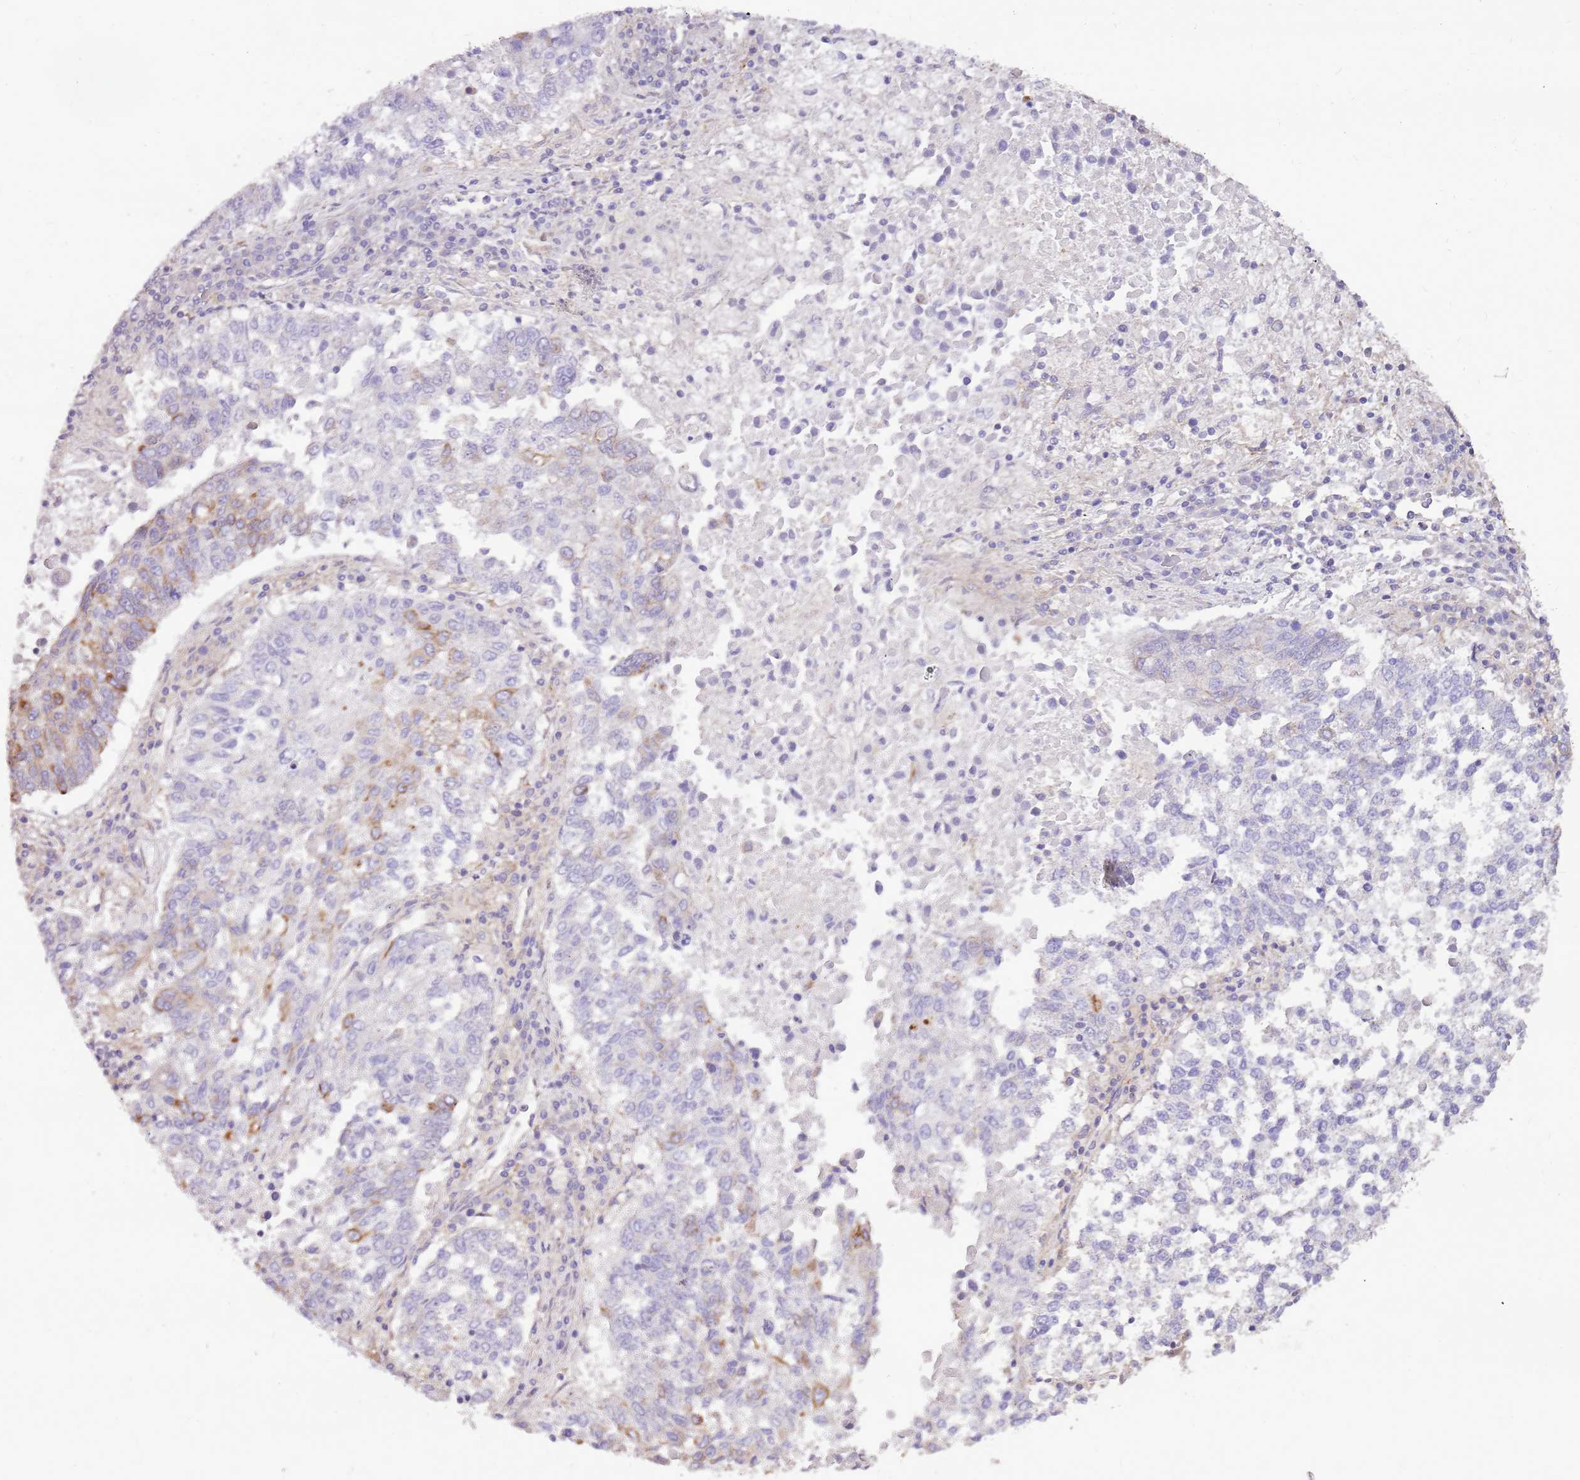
{"staining": {"intensity": "moderate", "quantity": "<25%", "location": "cytoplasmic/membranous"}, "tissue": "lung cancer", "cell_type": "Tumor cells", "image_type": "cancer", "snomed": [{"axis": "morphology", "description": "Squamous cell carcinoma, NOS"}, {"axis": "topography", "description": "Lung"}], "caption": "Brown immunohistochemical staining in human squamous cell carcinoma (lung) shows moderate cytoplasmic/membranous positivity in approximately <25% of tumor cells.", "gene": "WASHC4", "patient": {"sex": "male", "age": 73}}